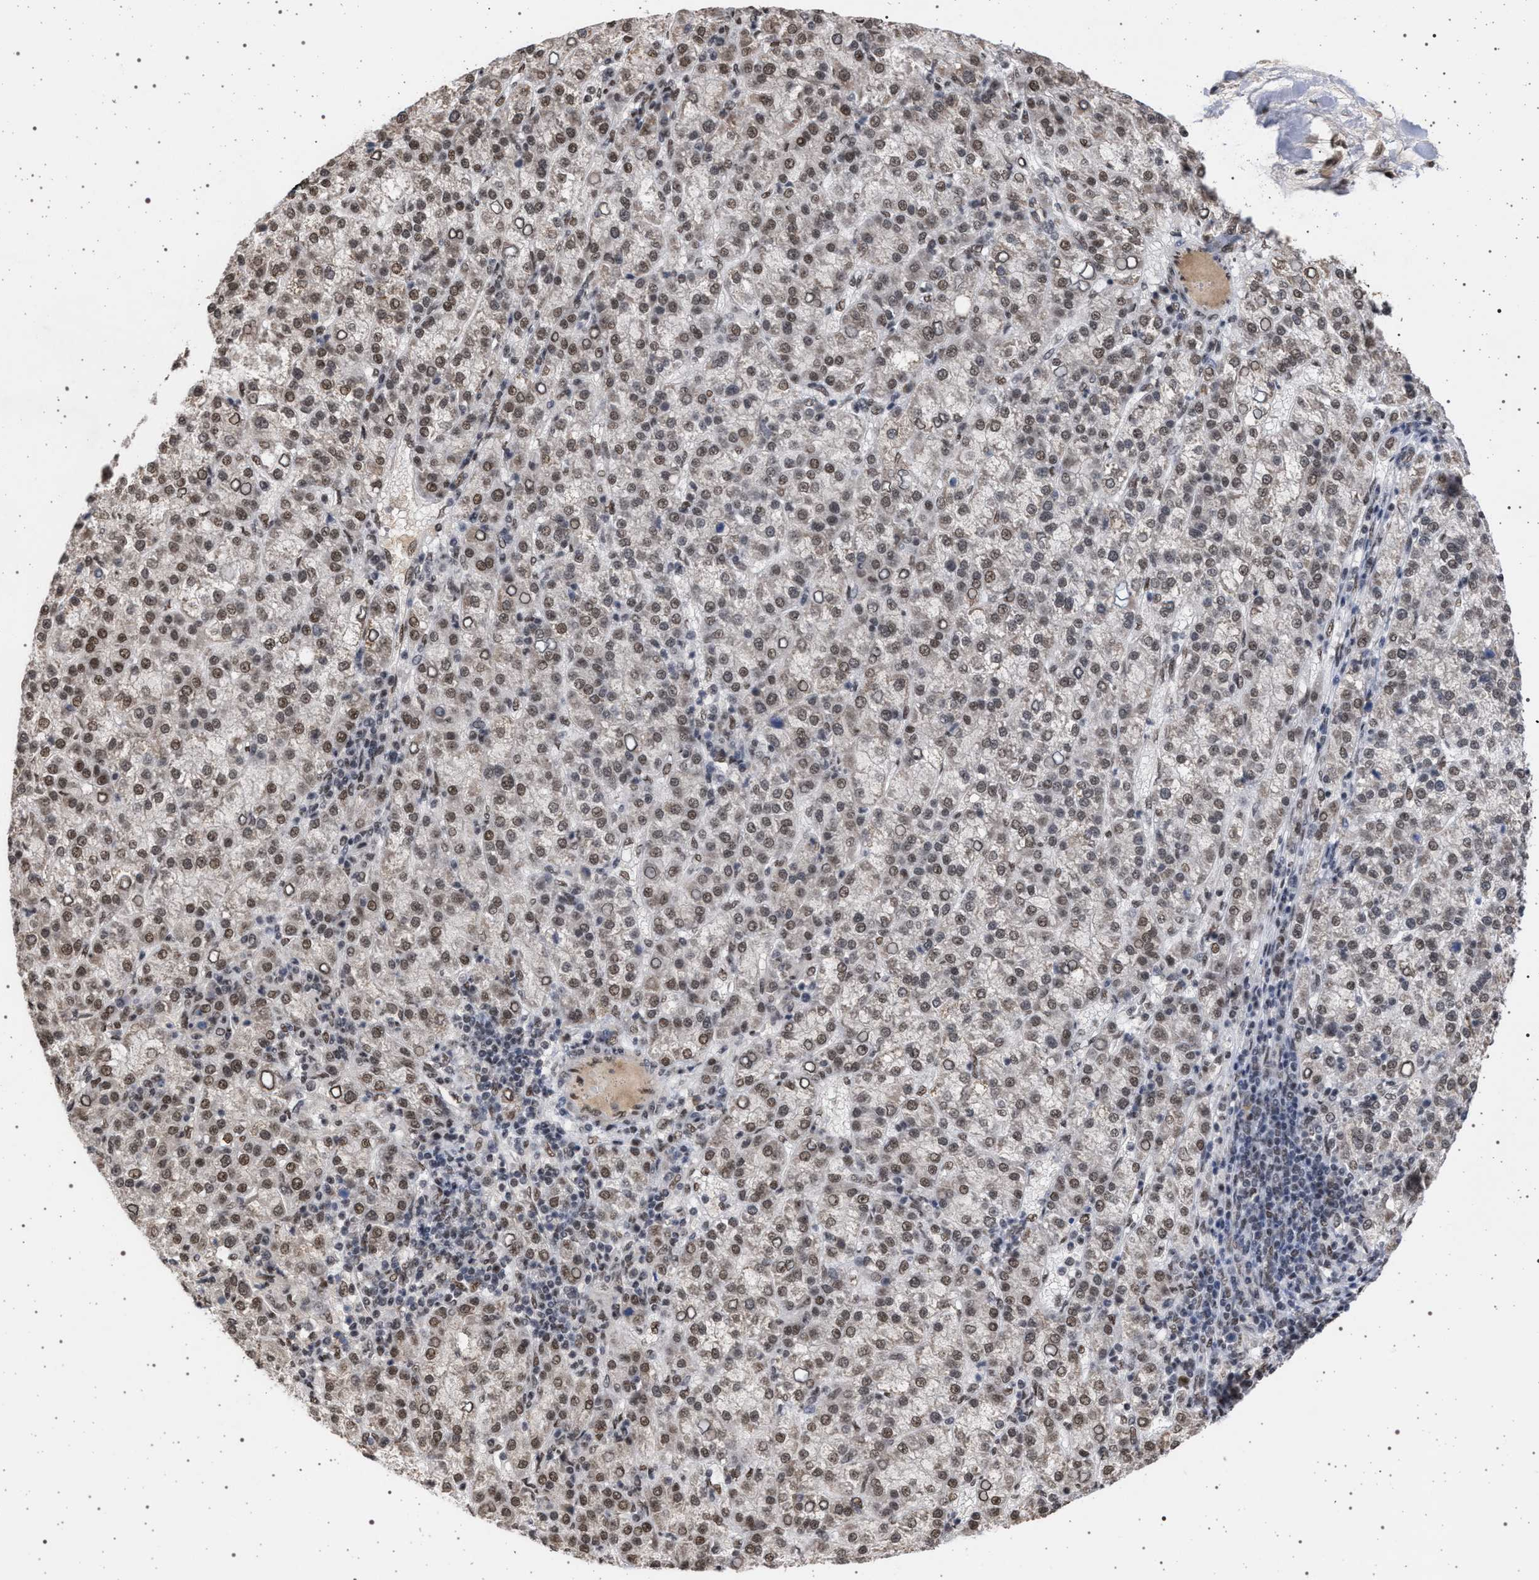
{"staining": {"intensity": "moderate", "quantity": ">75%", "location": "nuclear"}, "tissue": "liver cancer", "cell_type": "Tumor cells", "image_type": "cancer", "snomed": [{"axis": "morphology", "description": "Carcinoma, Hepatocellular, NOS"}, {"axis": "topography", "description": "Liver"}], "caption": "Protein staining exhibits moderate nuclear staining in about >75% of tumor cells in liver hepatocellular carcinoma.", "gene": "PHF12", "patient": {"sex": "female", "age": 58}}